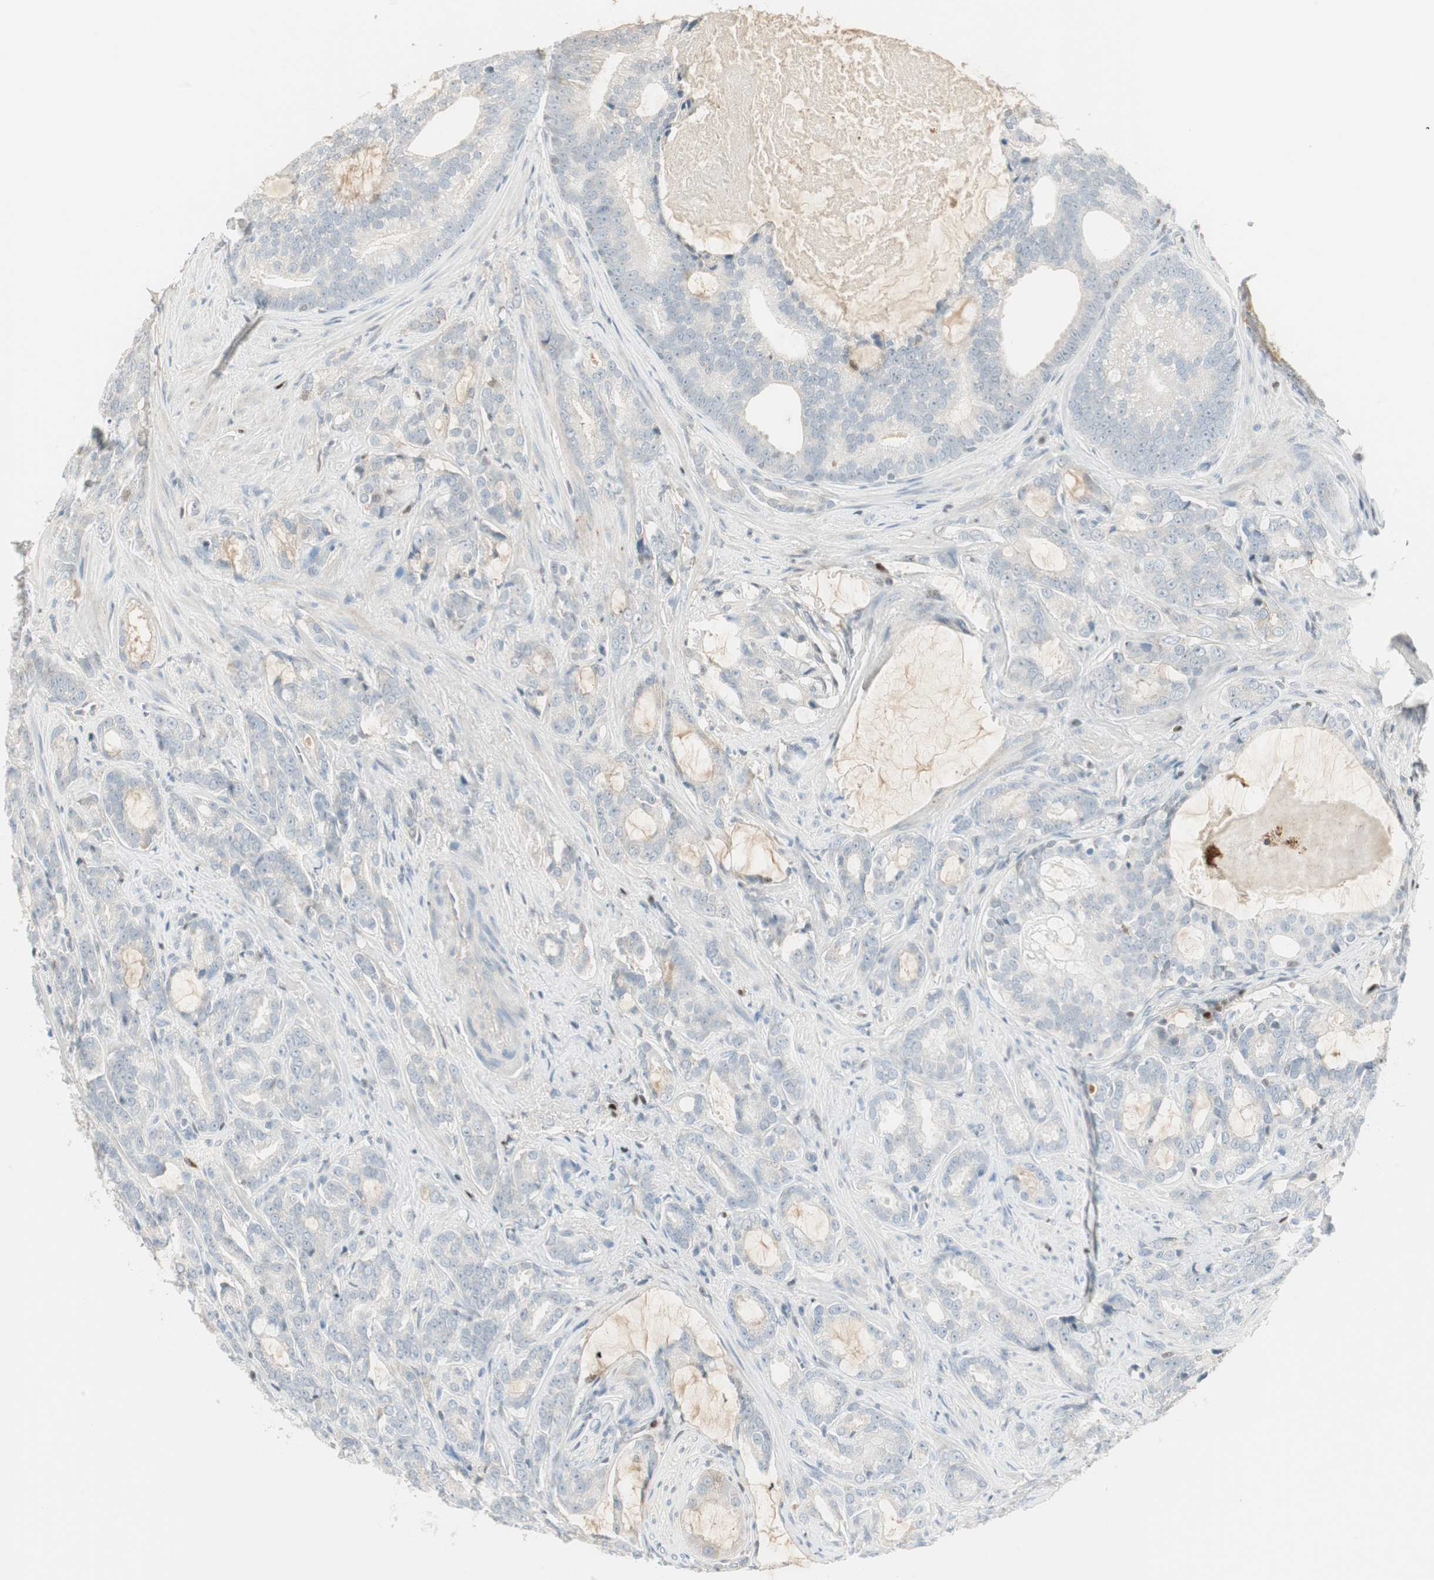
{"staining": {"intensity": "negative", "quantity": "none", "location": "none"}, "tissue": "prostate cancer", "cell_type": "Tumor cells", "image_type": "cancer", "snomed": [{"axis": "morphology", "description": "Adenocarcinoma, Low grade"}, {"axis": "topography", "description": "Prostate"}], "caption": "This image is of prostate adenocarcinoma (low-grade) stained with immunohistochemistry to label a protein in brown with the nuclei are counter-stained blue. There is no positivity in tumor cells.", "gene": "RUNX2", "patient": {"sex": "male", "age": 58}}